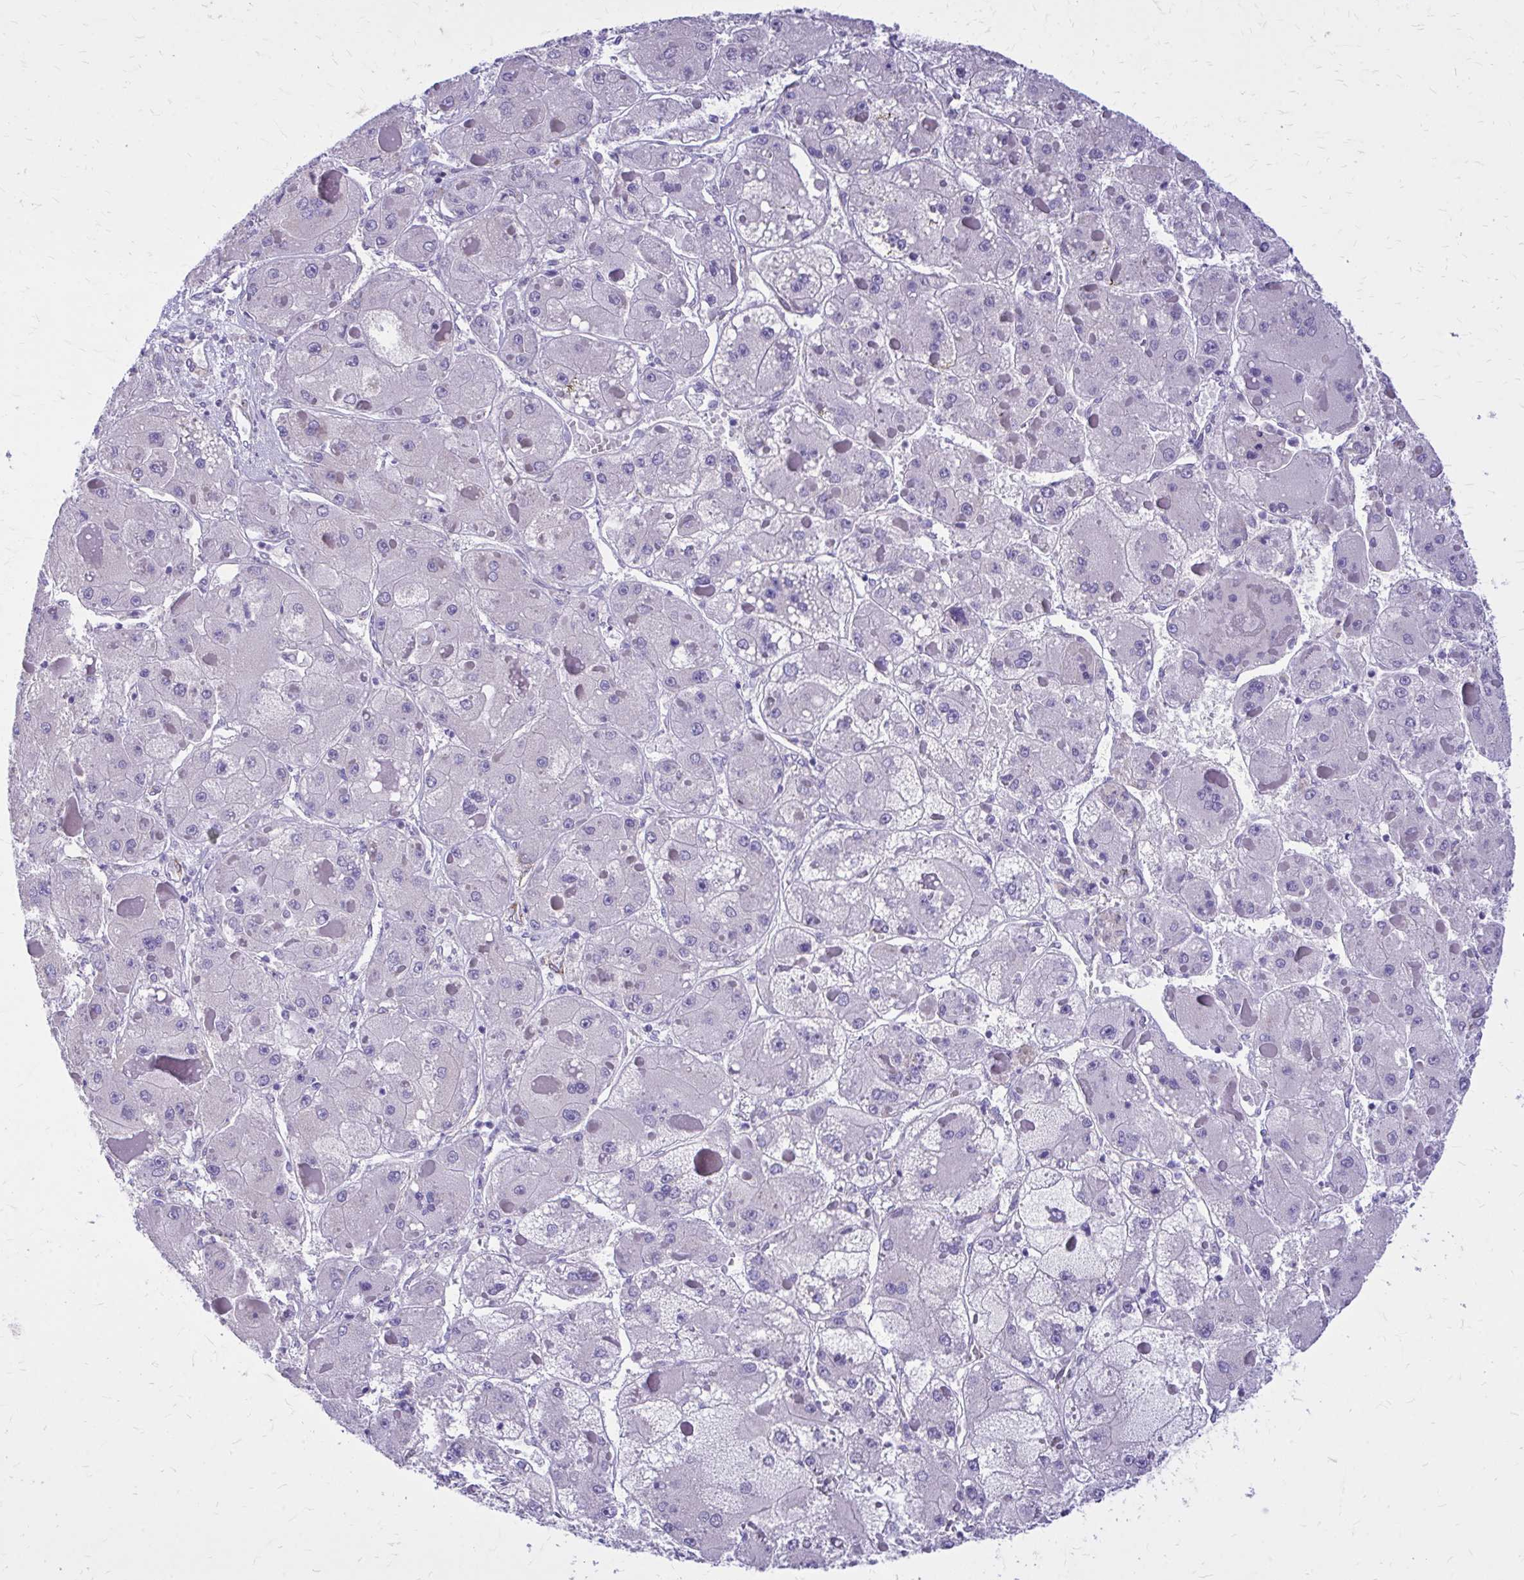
{"staining": {"intensity": "negative", "quantity": "none", "location": "none"}, "tissue": "liver cancer", "cell_type": "Tumor cells", "image_type": "cancer", "snomed": [{"axis": "morphology", "description": "Carcinoma, Hepatocellular, NOS"}, {"axis": "topography", "description": "Liver"}], "caption": "This is a photomicrograph of immunohistochemistry staining of liver cancer (hepatocellular carcinoma), which shows no expression in tumor cells.", "gene": "EPB41L1", "patient": {"sex": "female", "age": 73}}